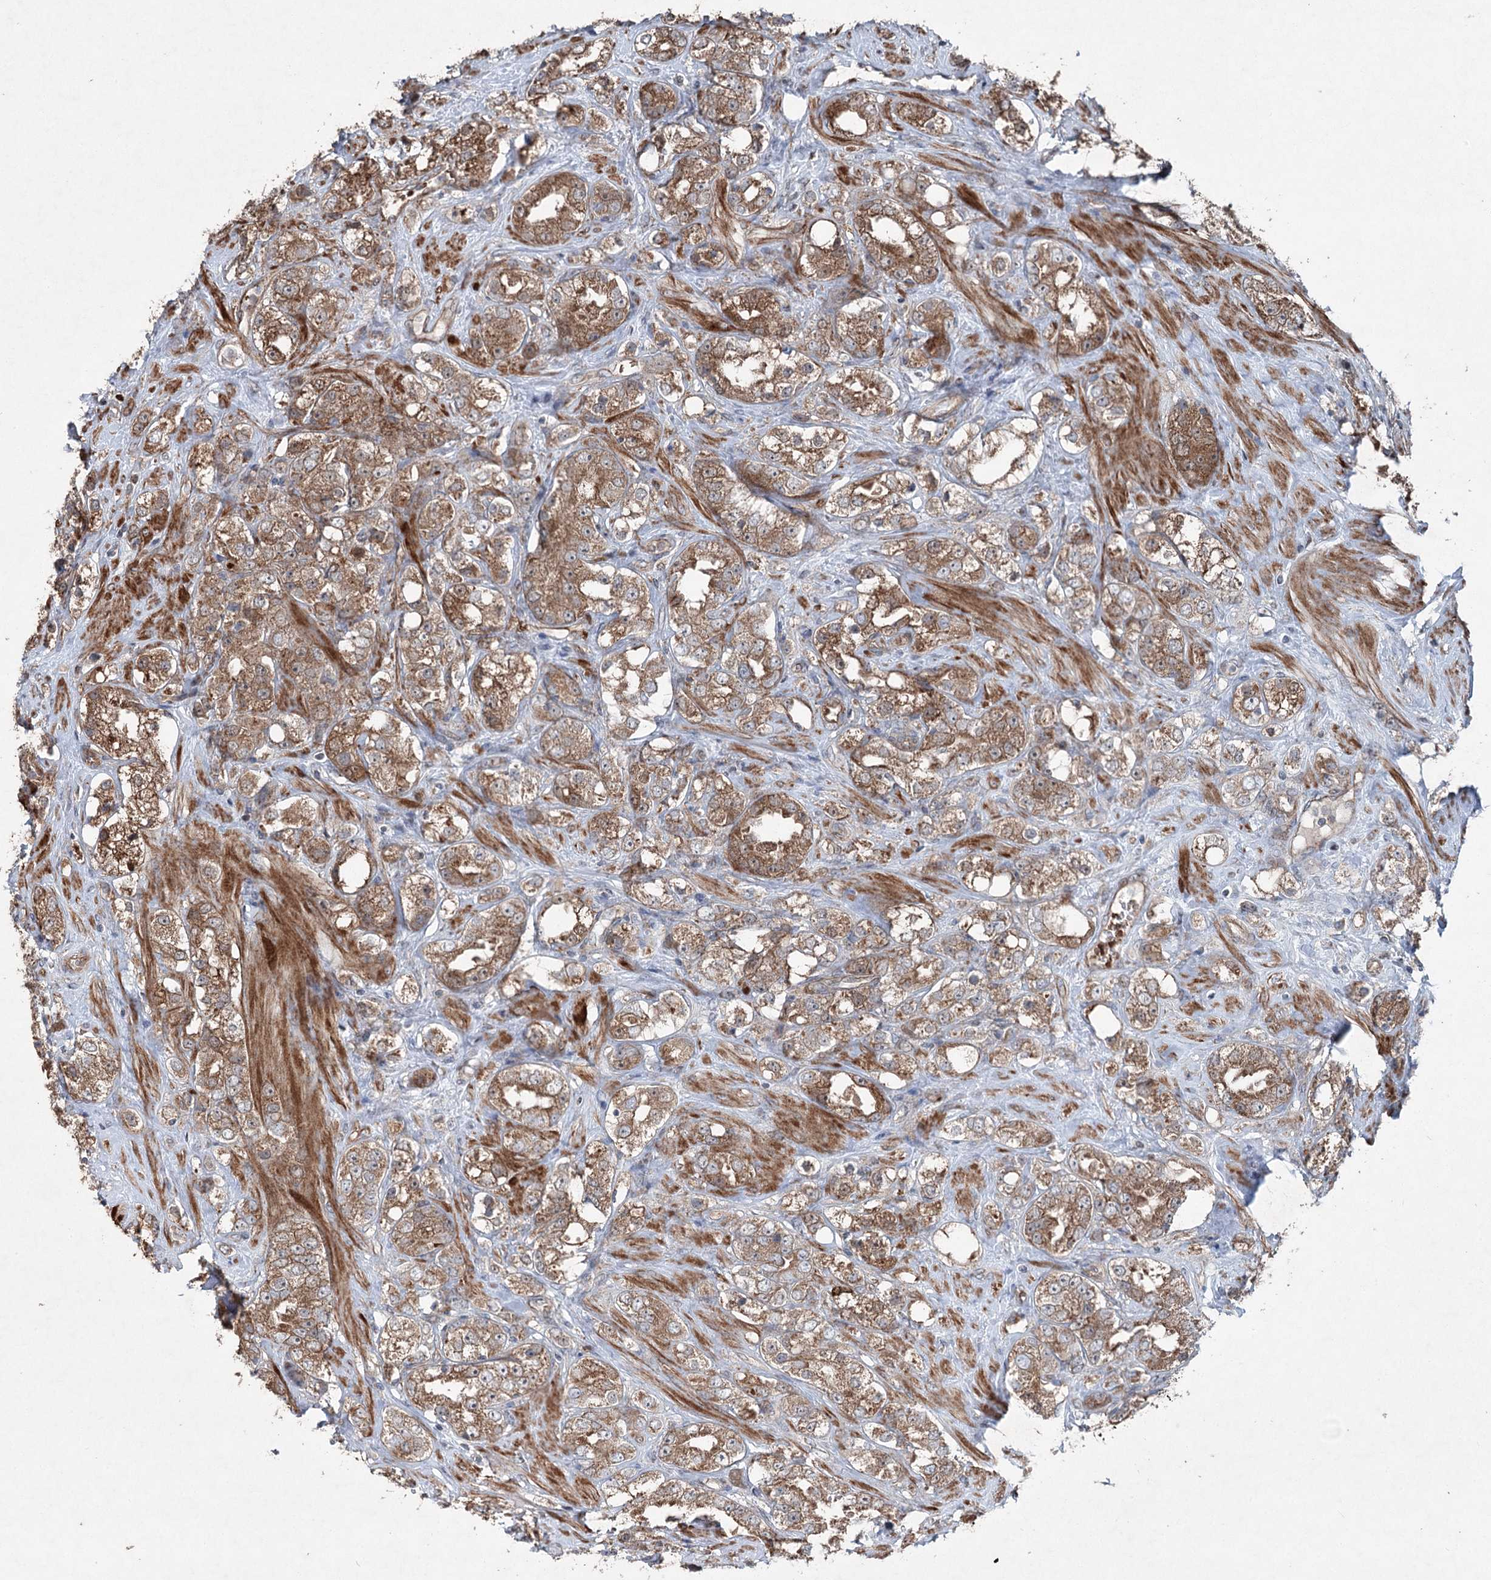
{"staining": {"intensity": "moderate", "quantity": ">75%", "location": "cytoplasmic/membranous"}, "tissue": "prostate cancer", "cell_type": "Tumor cells", "image_type": "cancer", "snomed": [{"axis": "morphology", "description": "Adenocarcinoma, NOS"}, {"axis": "topography", "description": "Prostate"}], "caption": "Human prostate adenocarcinoma stained with a brown dye displays moderate cytoplasmic/membranous positive positivity in about >75% of tumor cells.", "gene": "SERINC5", "patient": {"sex": "male", "age": 79}}